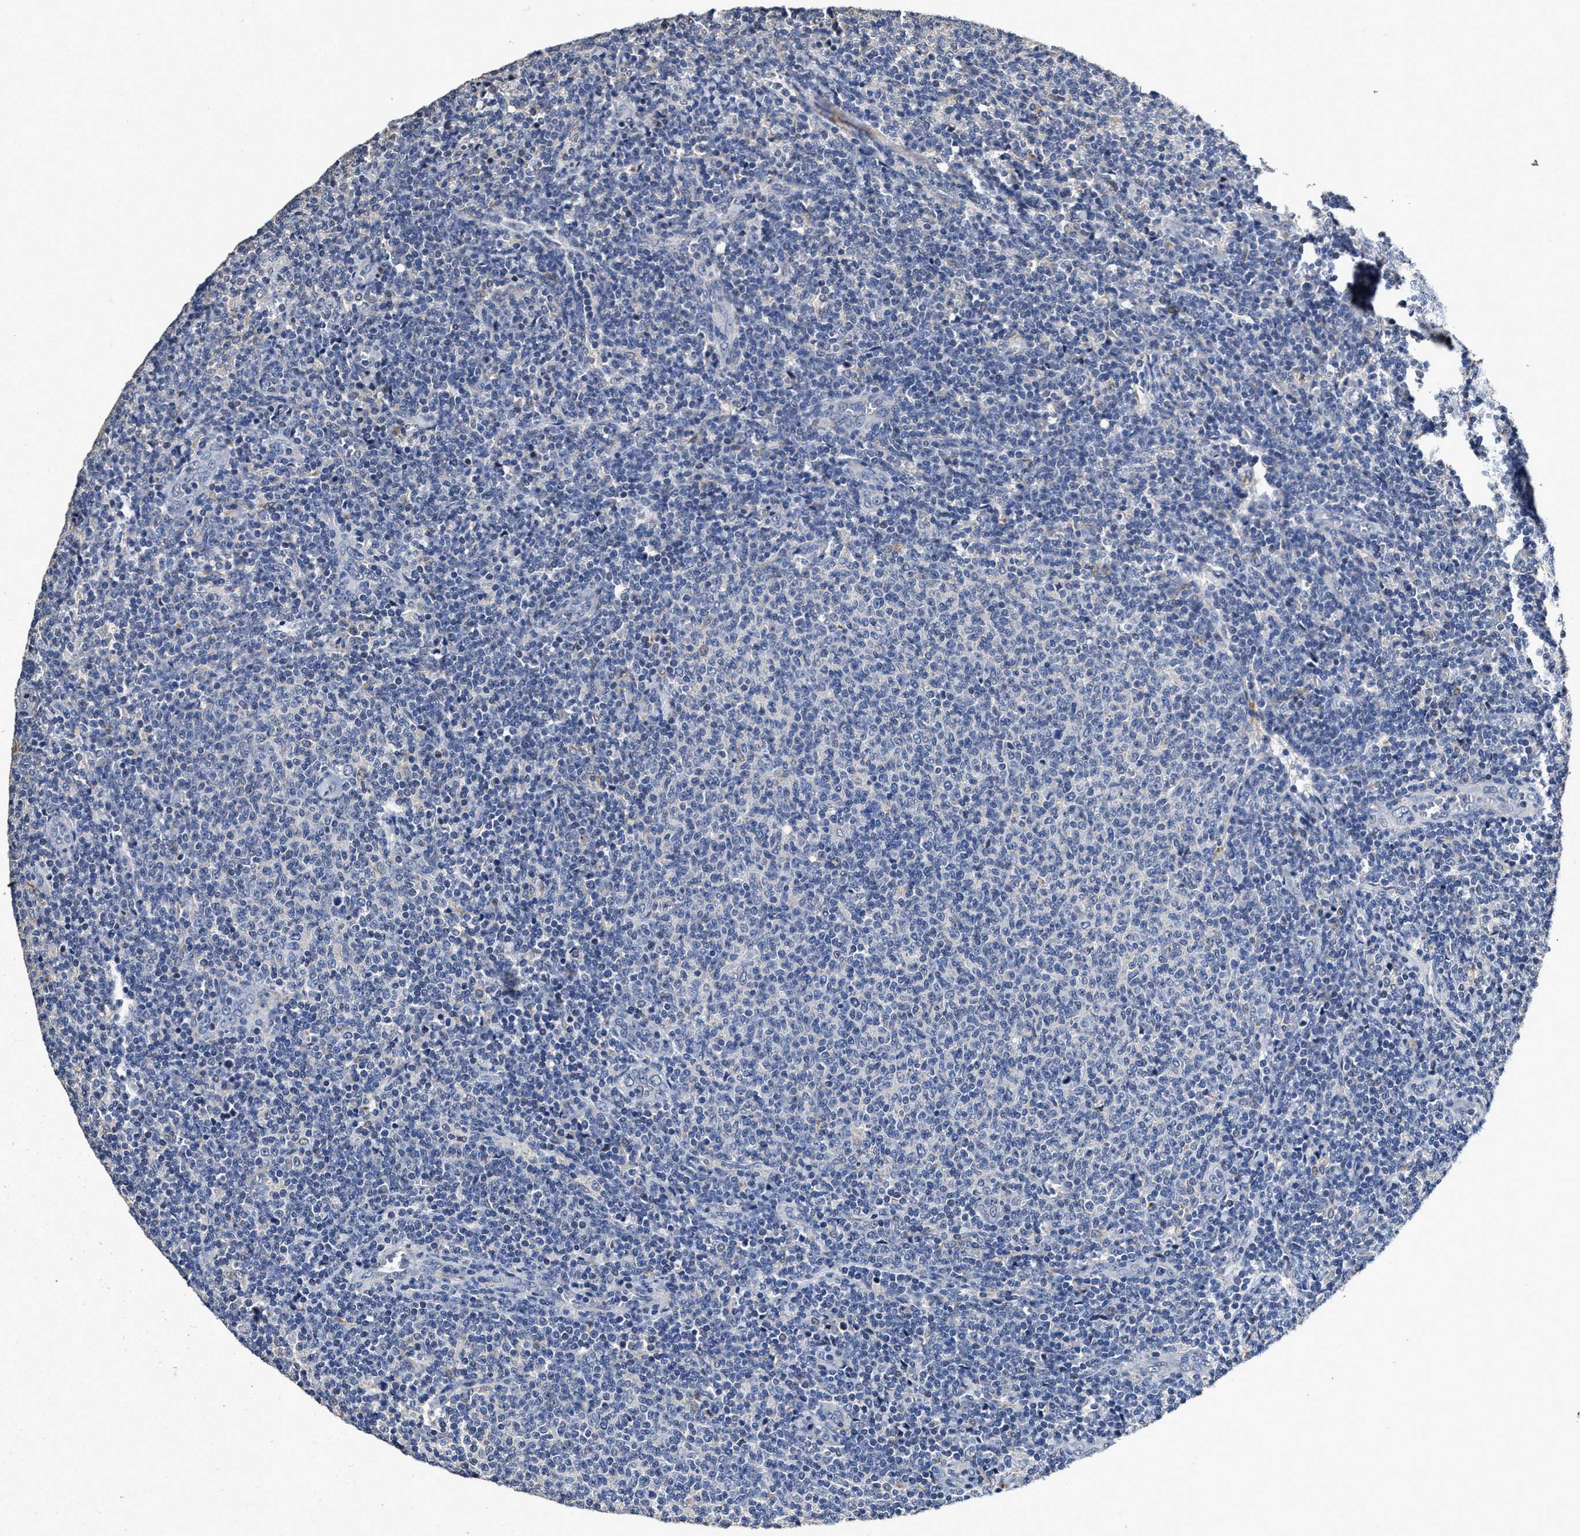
{"staining": {"intensity": "negative", "quantity": "none", "location": "none"}, "tissue": "lymphoma", "cell_type": "Tumor cells", "image_type": "cancer", "snomed": [{"axis": "morphology", "description": "Malignant lymphoma, non-Hodgkin's type, Low grade"}, {"axis": "topography", "description": "Lymph node"}], "caption": "A histopathology image of lymphoma stained for a protein displays no brown staining in tumor cells.", "gene": "ZFAT", "patient": {"sex": "male", "age": 66}}